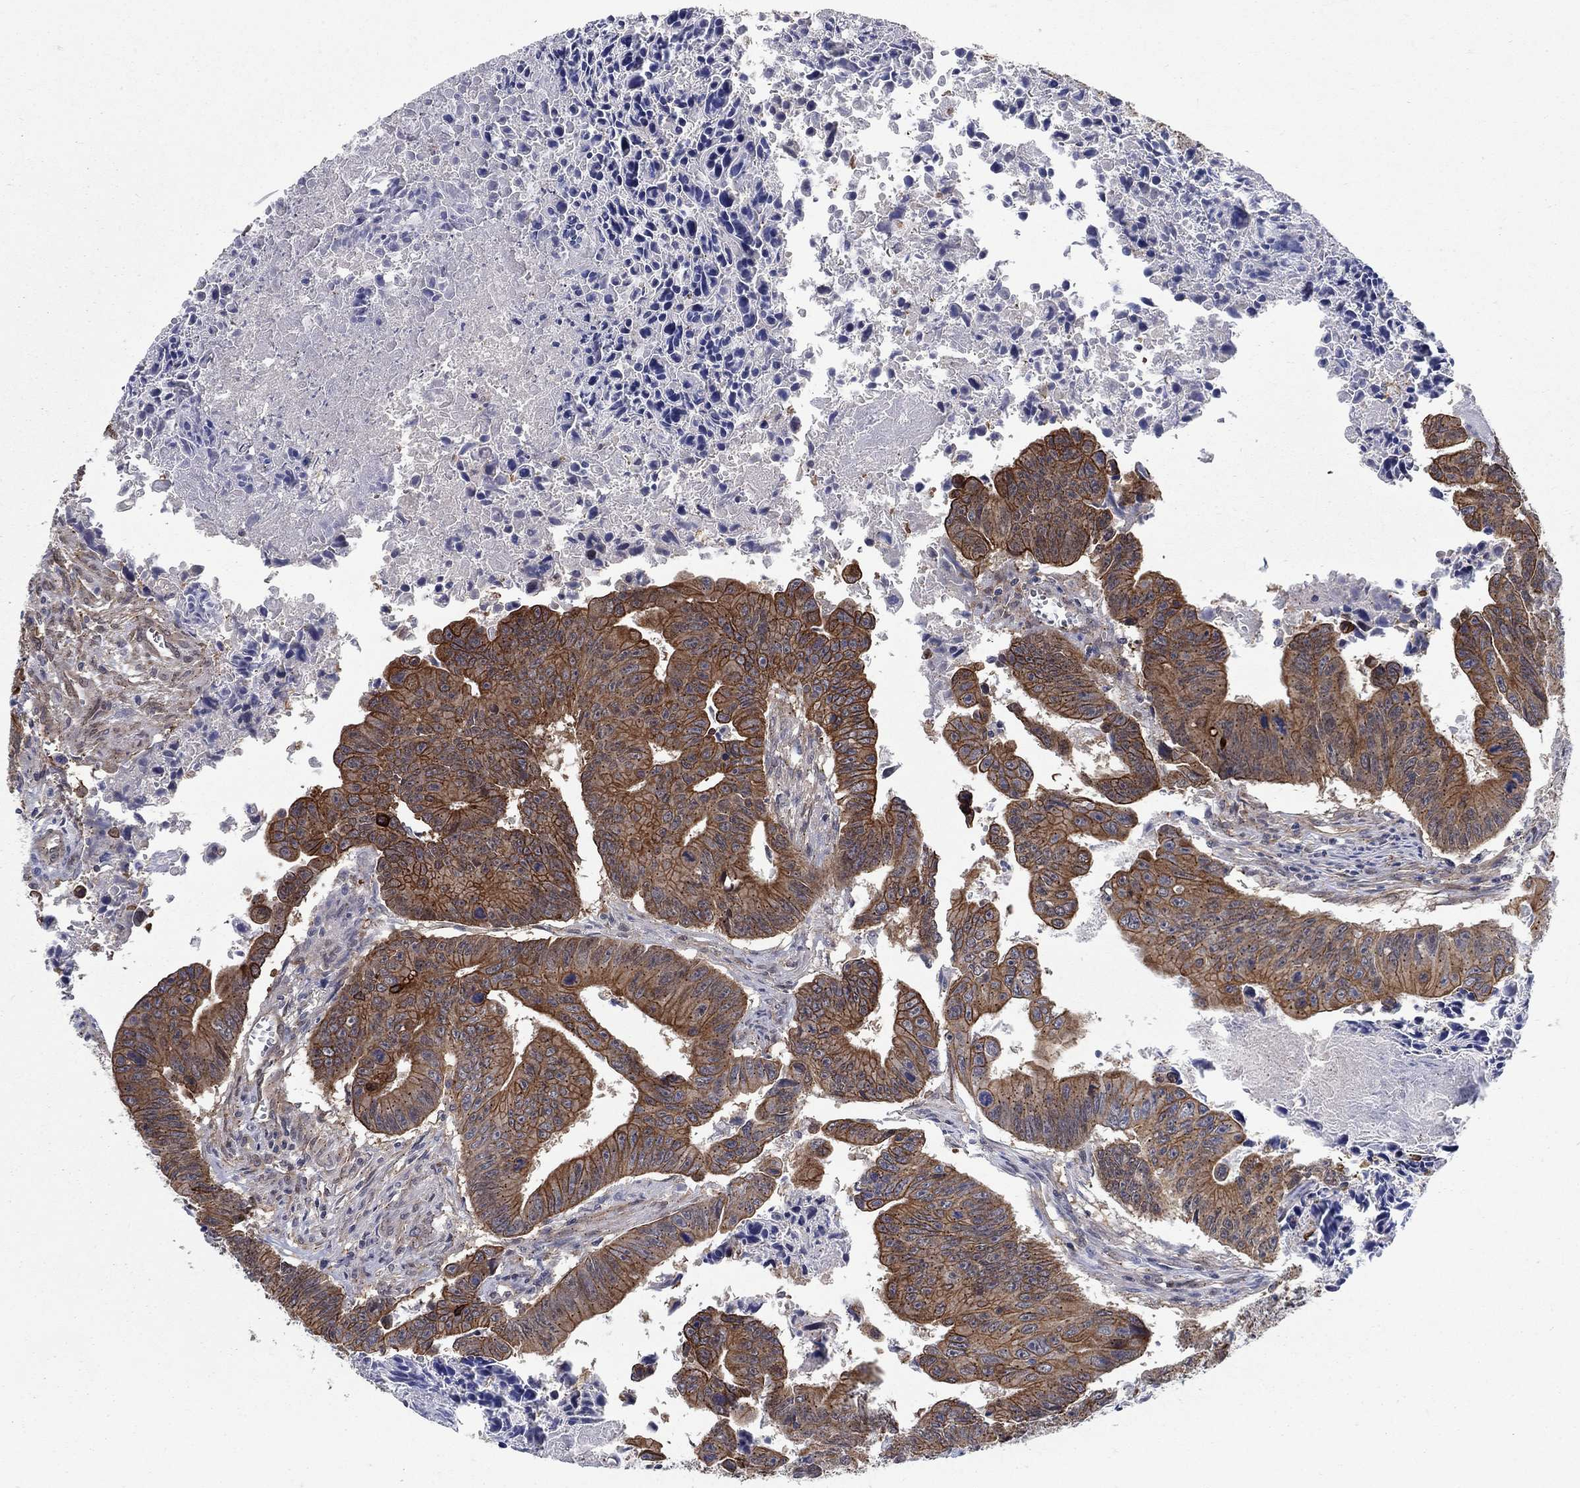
{"staining": {"intensity": "moderate", "quantity": "25%-75%", "location": "cytoplasmic/membranous"}, "tissue": "colorectal cancer", "cell_type": "Tumor cells", "image_type": "cancer", "snomed": [{"axis": "morphology", "description": "Adenocarcinoma, NOS"}, {"axis": "topography", "description": "Colon"}], "caption": "A micrograph of human colorectal adenocarcinoma stained for a protein reveals moderate cytoplasmic/membranous brown staining in tumor cells. (Brightfield microscopy of DAB IHC at high magnification).", "gene": "SH3RF1", "patient": {"sex": "female", "age": 87}}